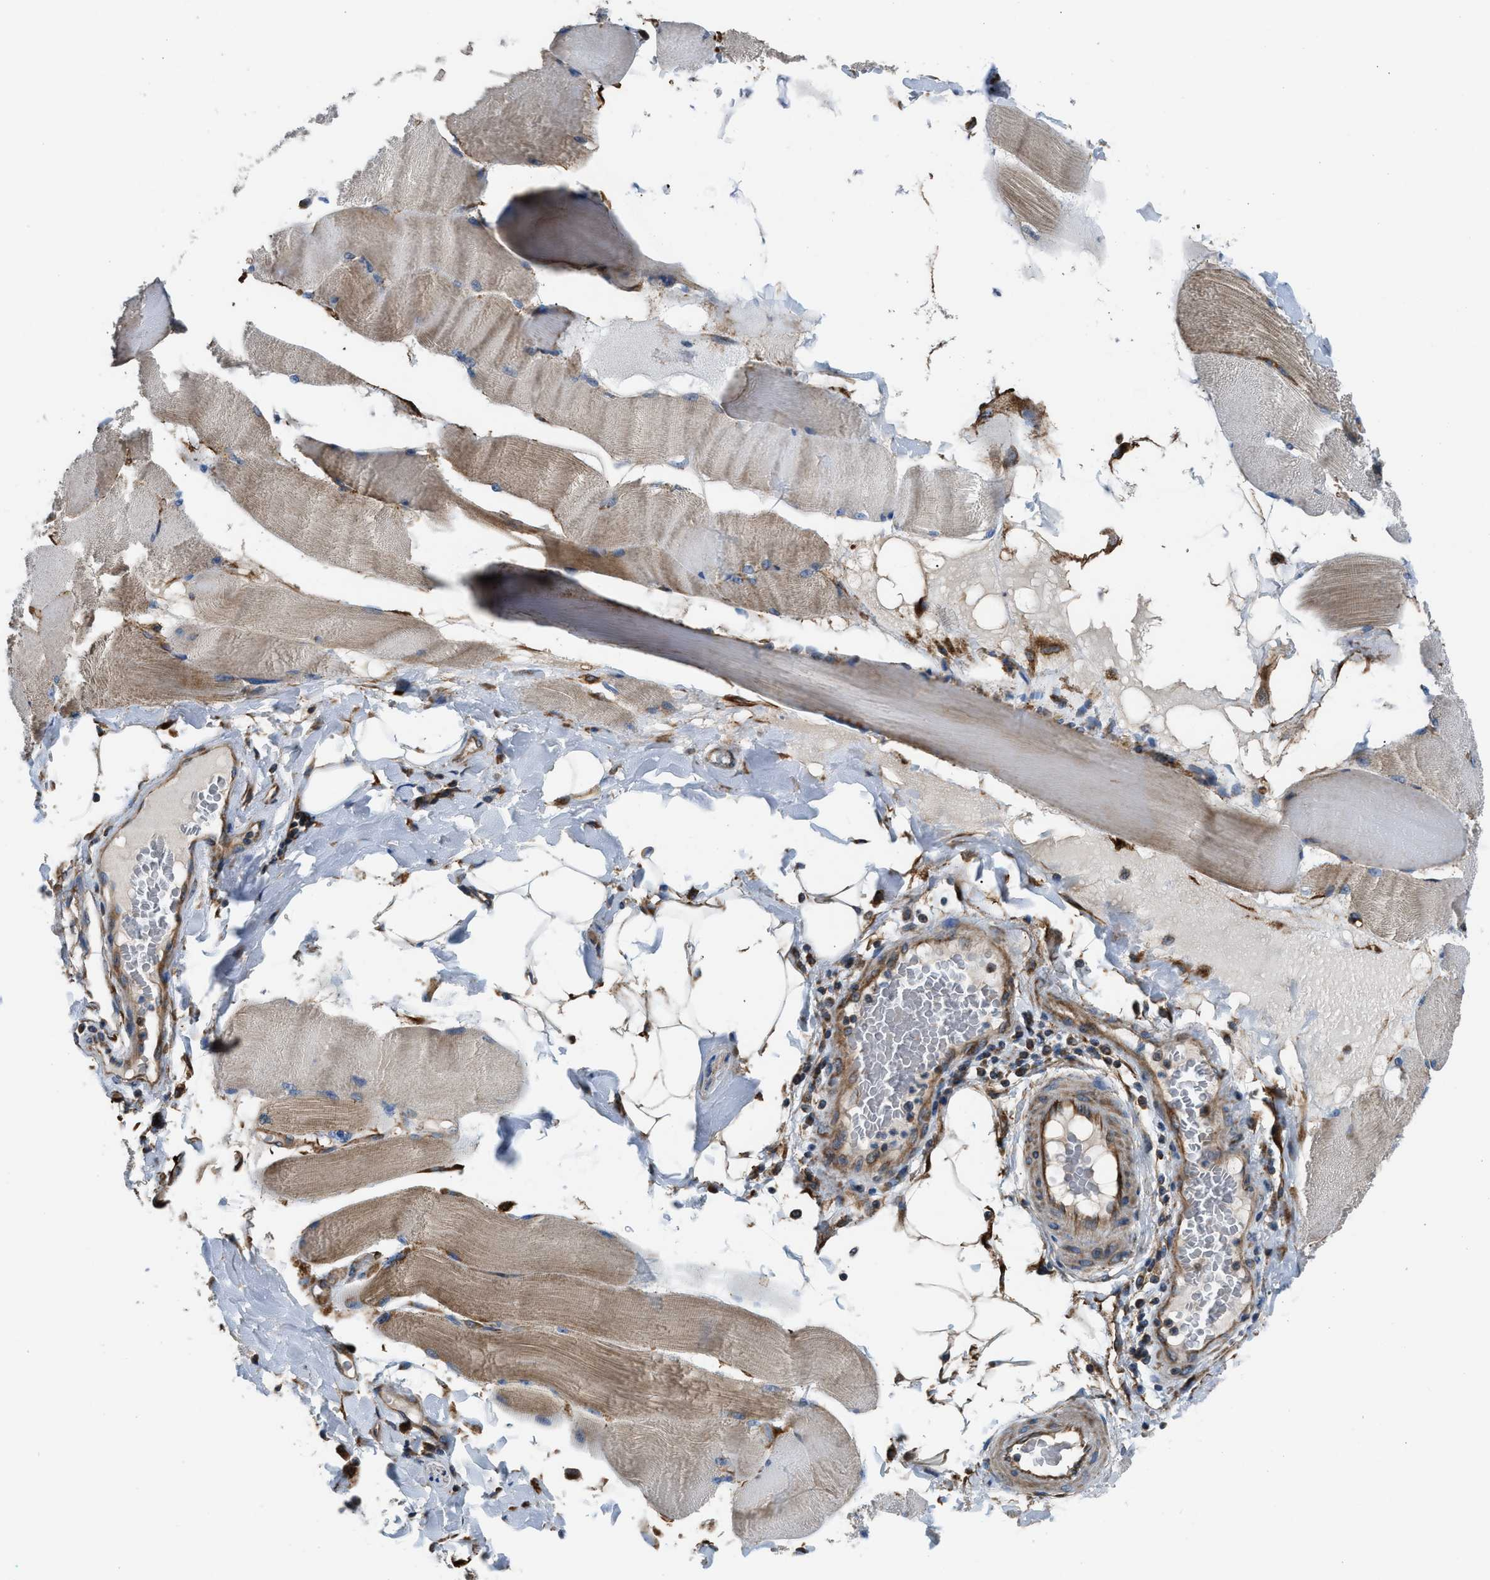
{"staining": {"intensity": "moderate", "quantity": ">75%", "location": "cytoplasmic/membranous"}, "tissue": "skeletal muscle", "cell_type": "Myocytes", "image_type": "normal", "snomed": [{"axis": "morphology", "description": "Normal tissue, NOS"}, {"axis": "topography", "description": "Skin"}, {"axis": "topography", "description": "Skeletal muscle"}], "caption": "Protein staining of normal skeletal muscle exhibits moderate cytoplasmic/membranous expression in approximately >75% of myocytes.", "gene": "SLC10A3", "patient": {"sex": "male", "age": 83}}